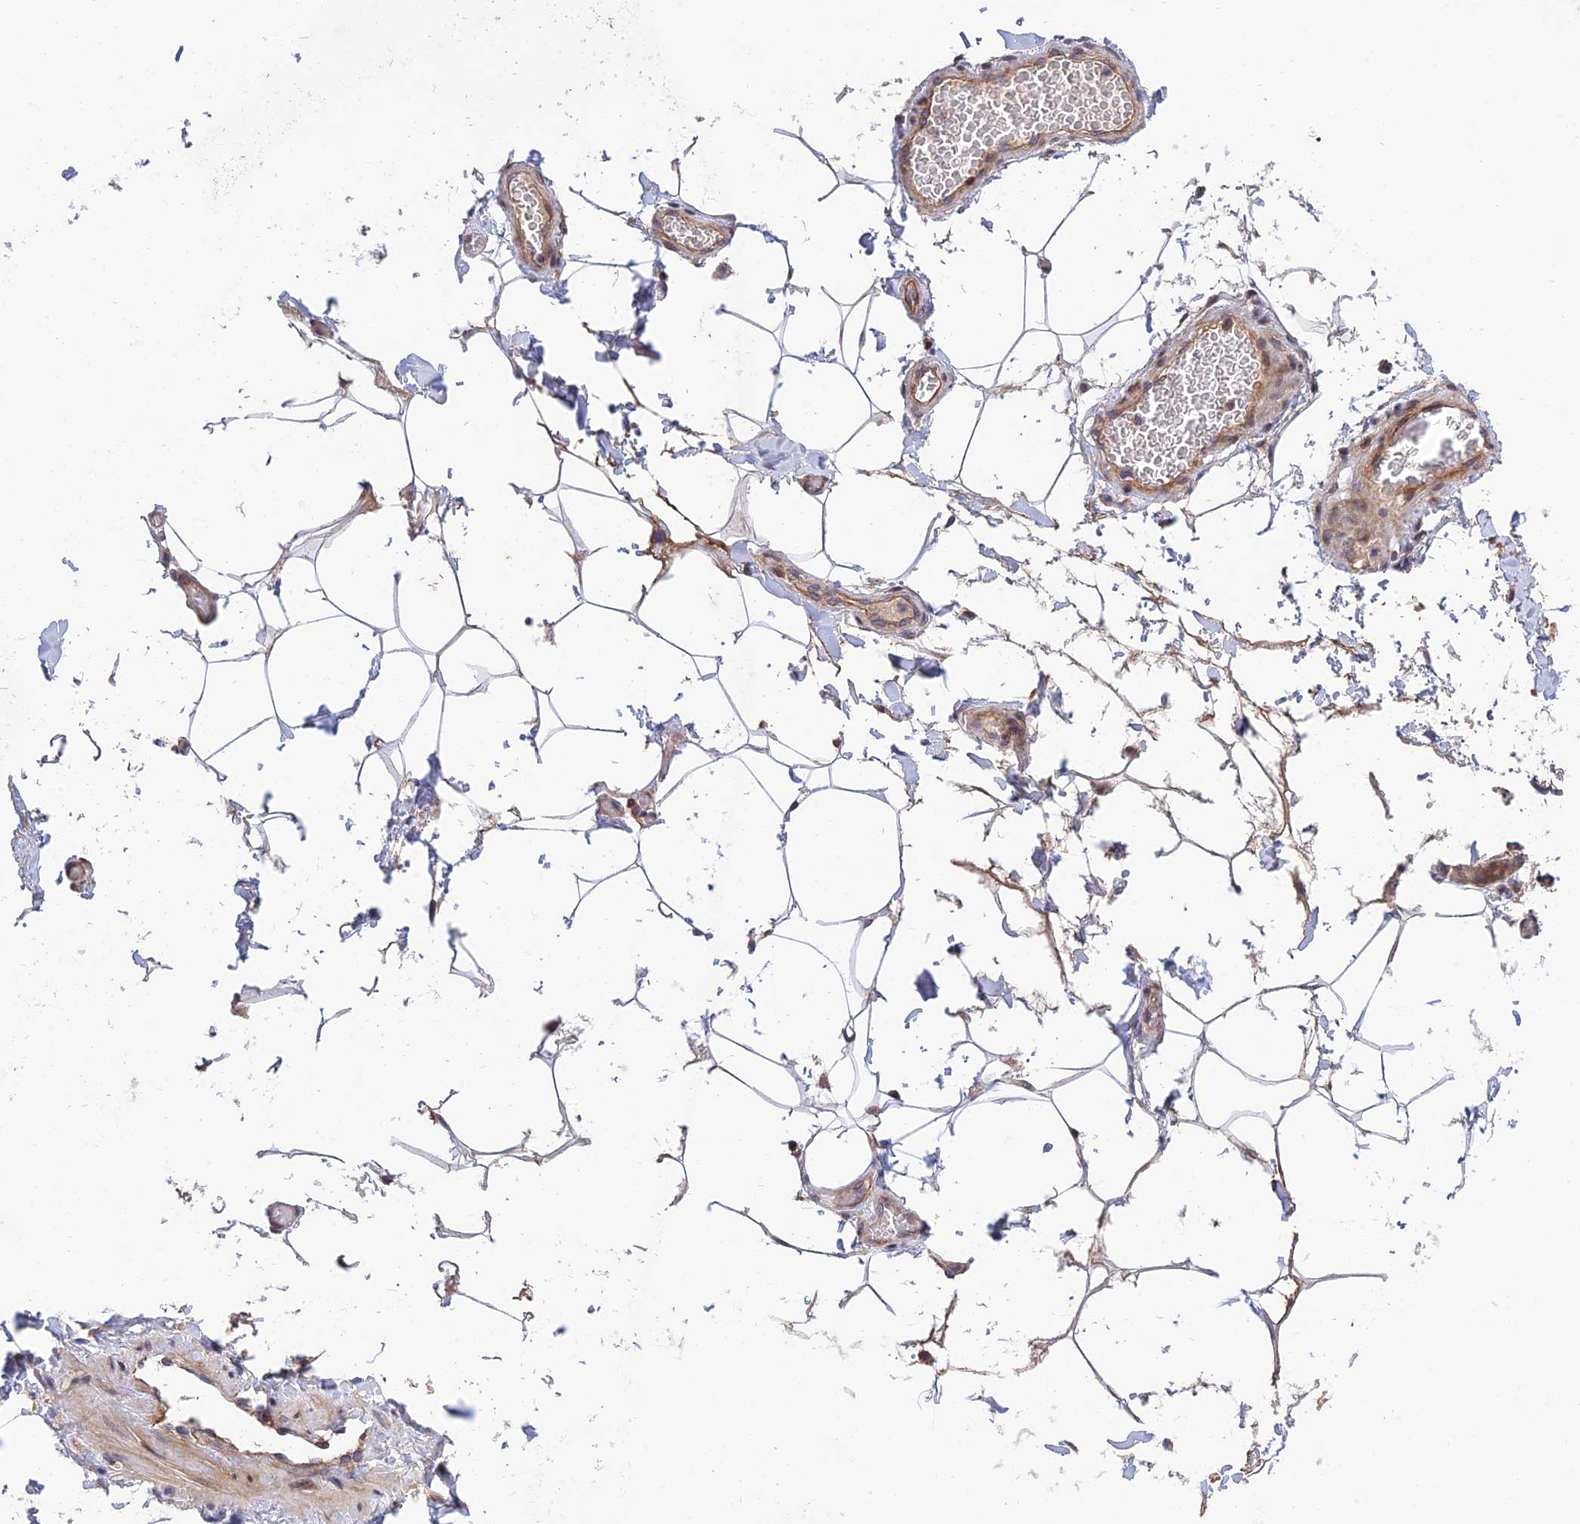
{"staining": {"intensity": "negative", "quantity": "none", "location": "none"}, "tissue": "adipose tissue", "cell_type": "Adipocytes", "image_type": "normal", "snomed": [{"axis": "morphology", "description": "Normal tissue, NOS"}, {"axis": "topography", "description": "Soft tissue"}, {"axis": "topography", "description": "Adipose tissue"}, {"axis": "topography", "description": "Vascular tissue"}, {"axis": "topography", "description": "Peripheral nerve tissue"}], "caption": "This is a image of immunohistochemistry staining of normal adipose tissue, which shows no staining in adipocytes. (DAB IHC with hematoxylin counter stain).", "gene": "PLEKHG2", "patient": {"sex": "male", "age": 46}}